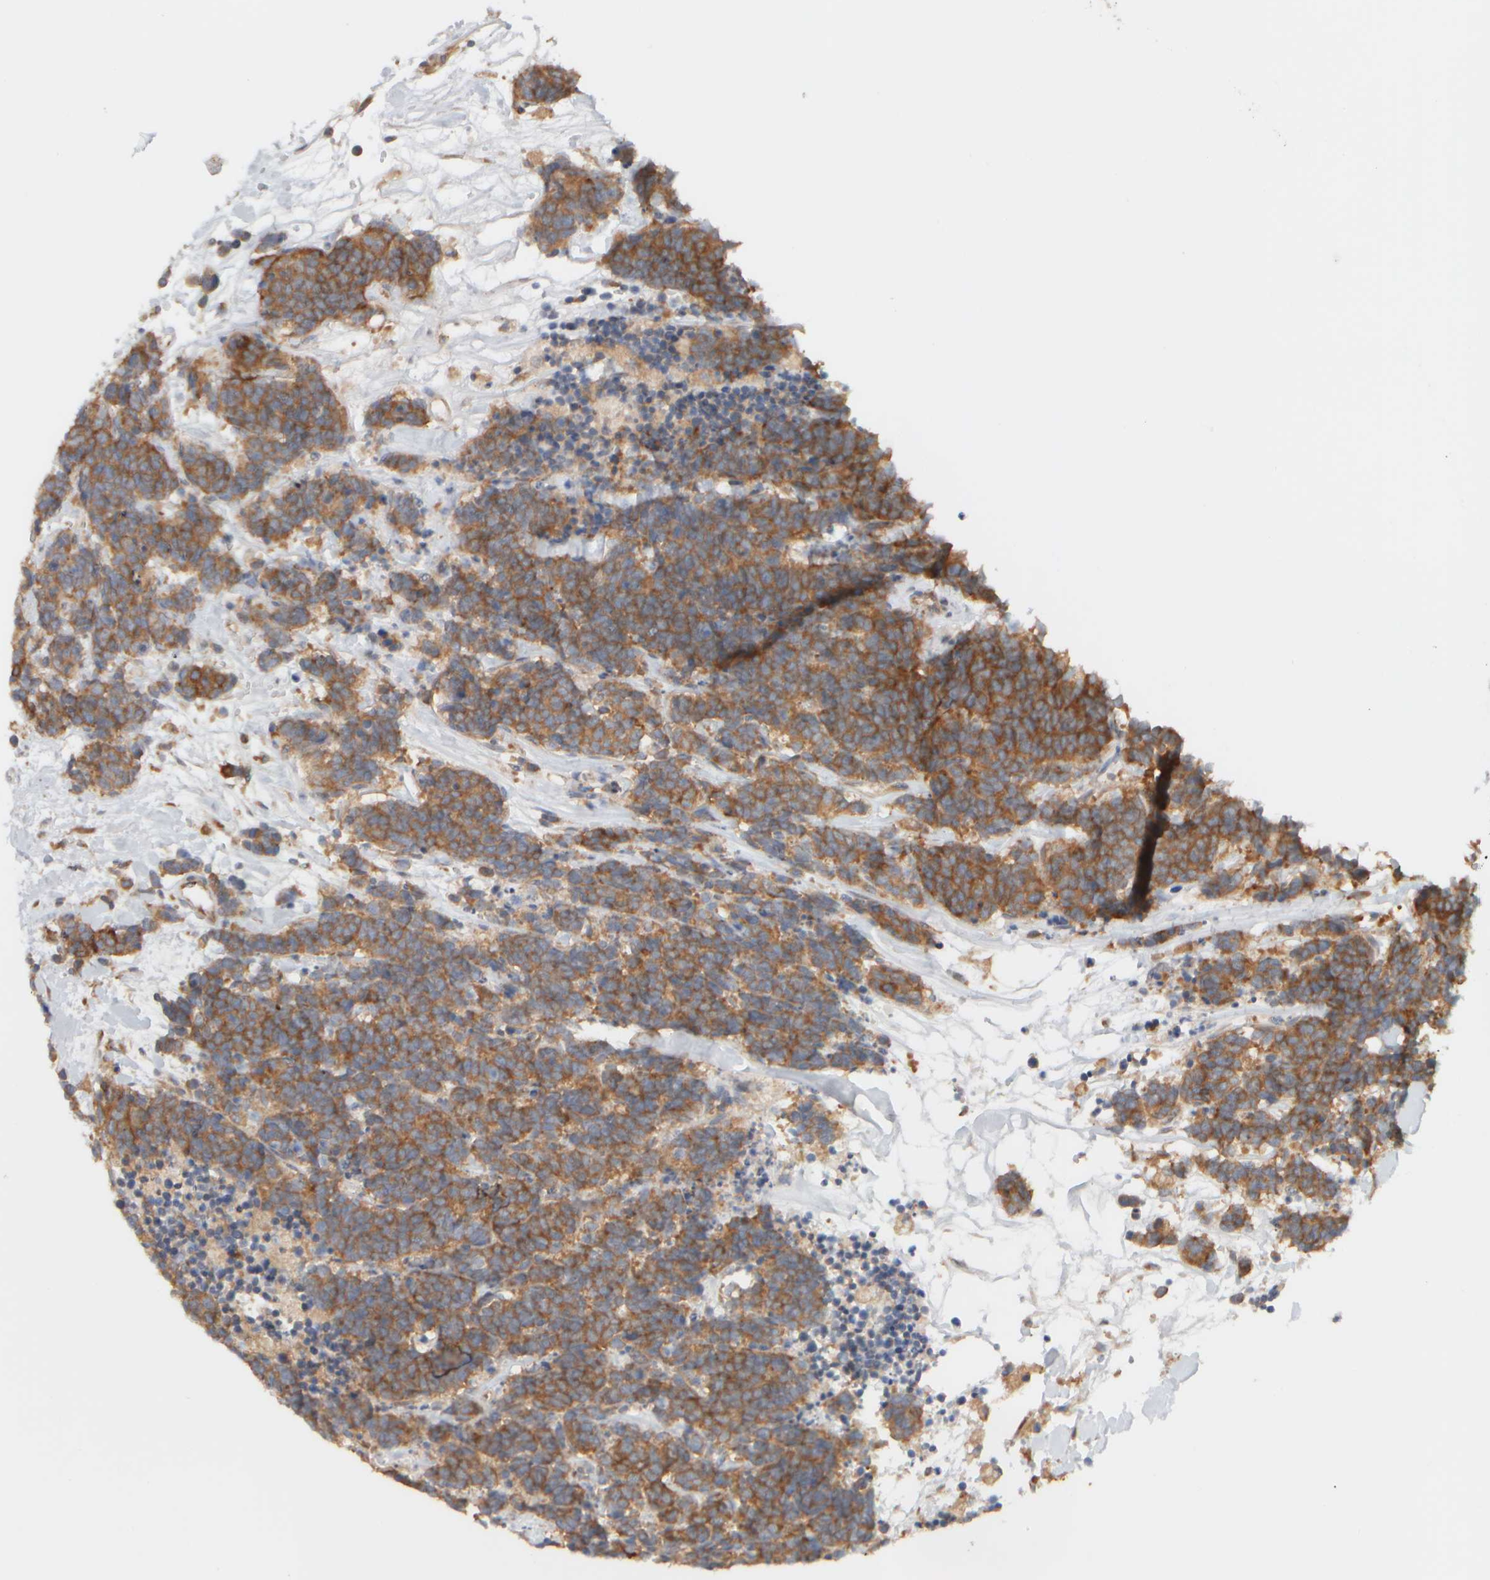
{"staining": {"intensity": "moderate", "quantity": ">75%", "location": "cytoplasmic/membranous"}, "tissue": "carcinoid", "cell_type": "Tumor cells", "image_type": "cancer", "snomed": [{"axis": "morphology", "description": "Carcinoma, NOS"}, {"axis": "morphology", "description": "Carcinoid, malignant, NOS"}, {"axis": "topography", "description": "Urinary bladder"}], "caption": "Carcinoid (malignant) stained for a protein (brown) reveals moderate cytoplasmic/membranous positive staining in approximately >75% of tumor cells.", "gene": "EIF2B3", "patient": {"sex": "male", "age": 57}}